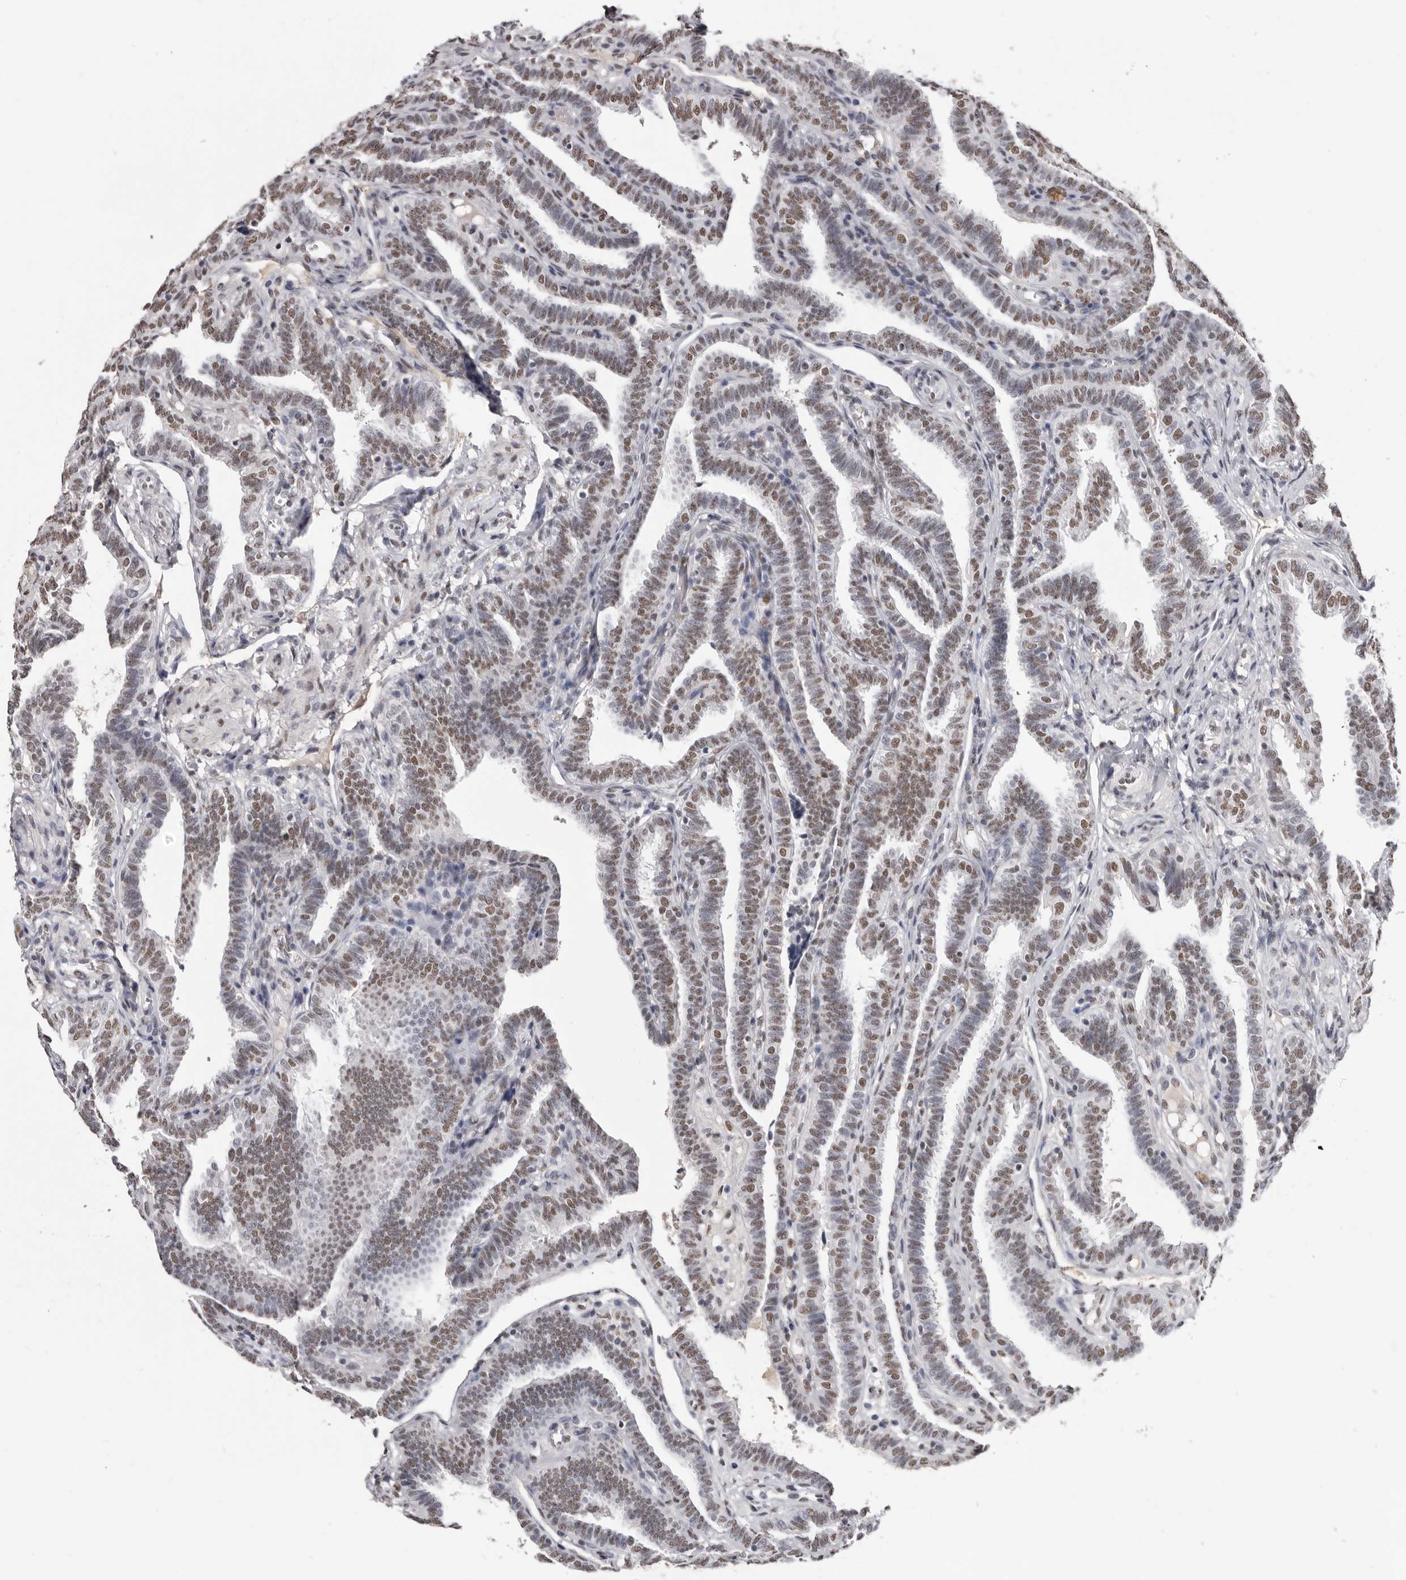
{"staining": {"intensity": "moderate", "quantity": ">75%", "location": "nuclear"}, "tissue": "fallopian tube", "cell_type": "Glandular cells", "image_type": "normal", "snomed": [{"axis": "morphology", "description": "Normal tissue, NOS"}, {"axis": "topography", "description": "Fallopian tube"}], "caption": "Protein expression analysis of unremarkable human fallopian tube reveals moderate nuclear staining in approximately >75% of glandular cells.", "gene": "SCAF4", "patient": {"sex": "female", "age": 39}}